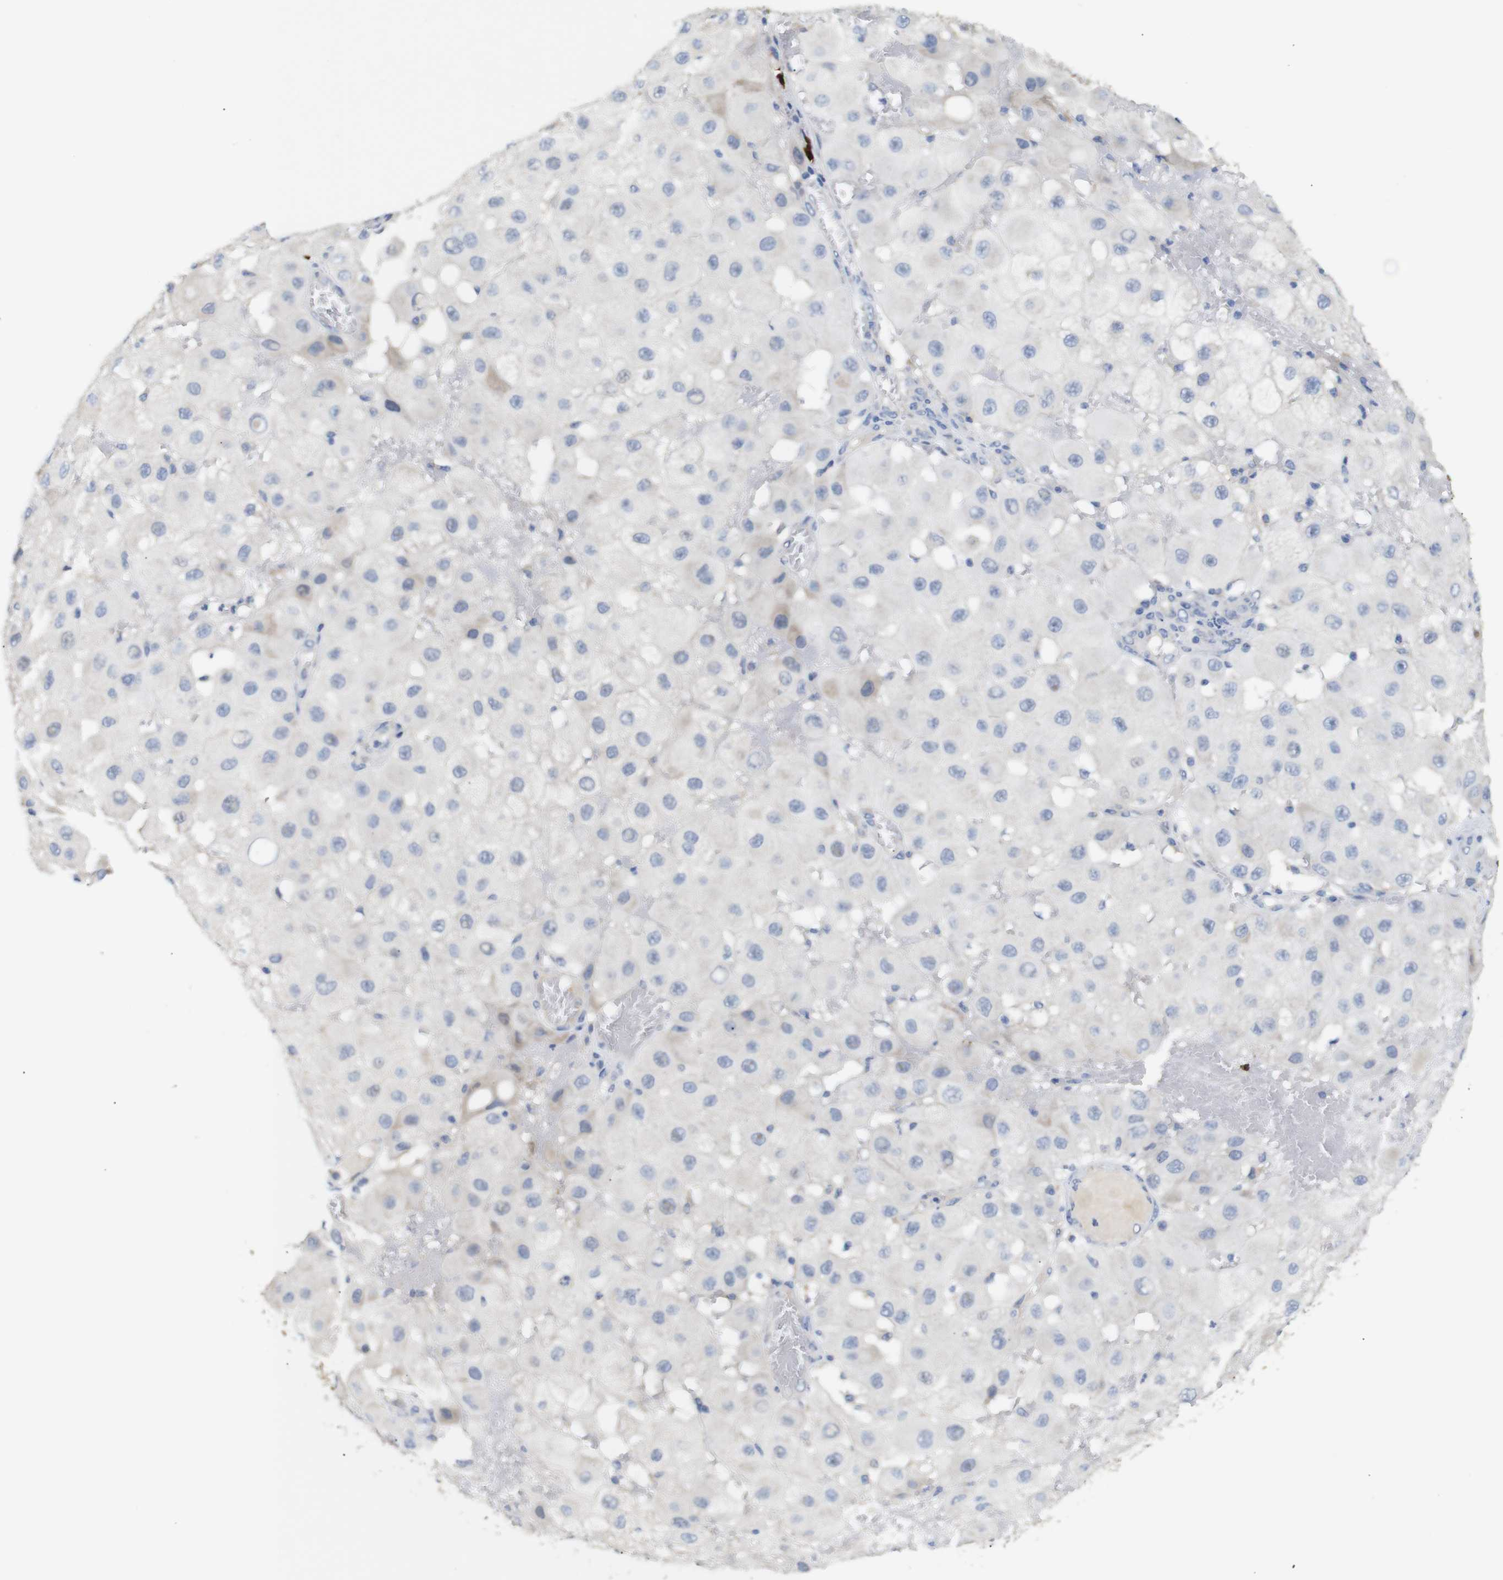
{"staining": {"intensity": "negative", "quantity": "none", "location": "none"}, "tissue": "melanoma", "cell_type": "Tumor cells", "image_type": "cancer", "snomed": [{"axis": "morphology", "description": "Malignant melanoma, NOS"}, {"axis": "topography", "description": "Skin"}], "caption": "Human malignant melanoma stained for a protein using immunohistochemistry (IHC) demonstrates no positivity in tumor cells.", "gene": "ALOX15", "patient": {"sex": "female", "age": 81}}